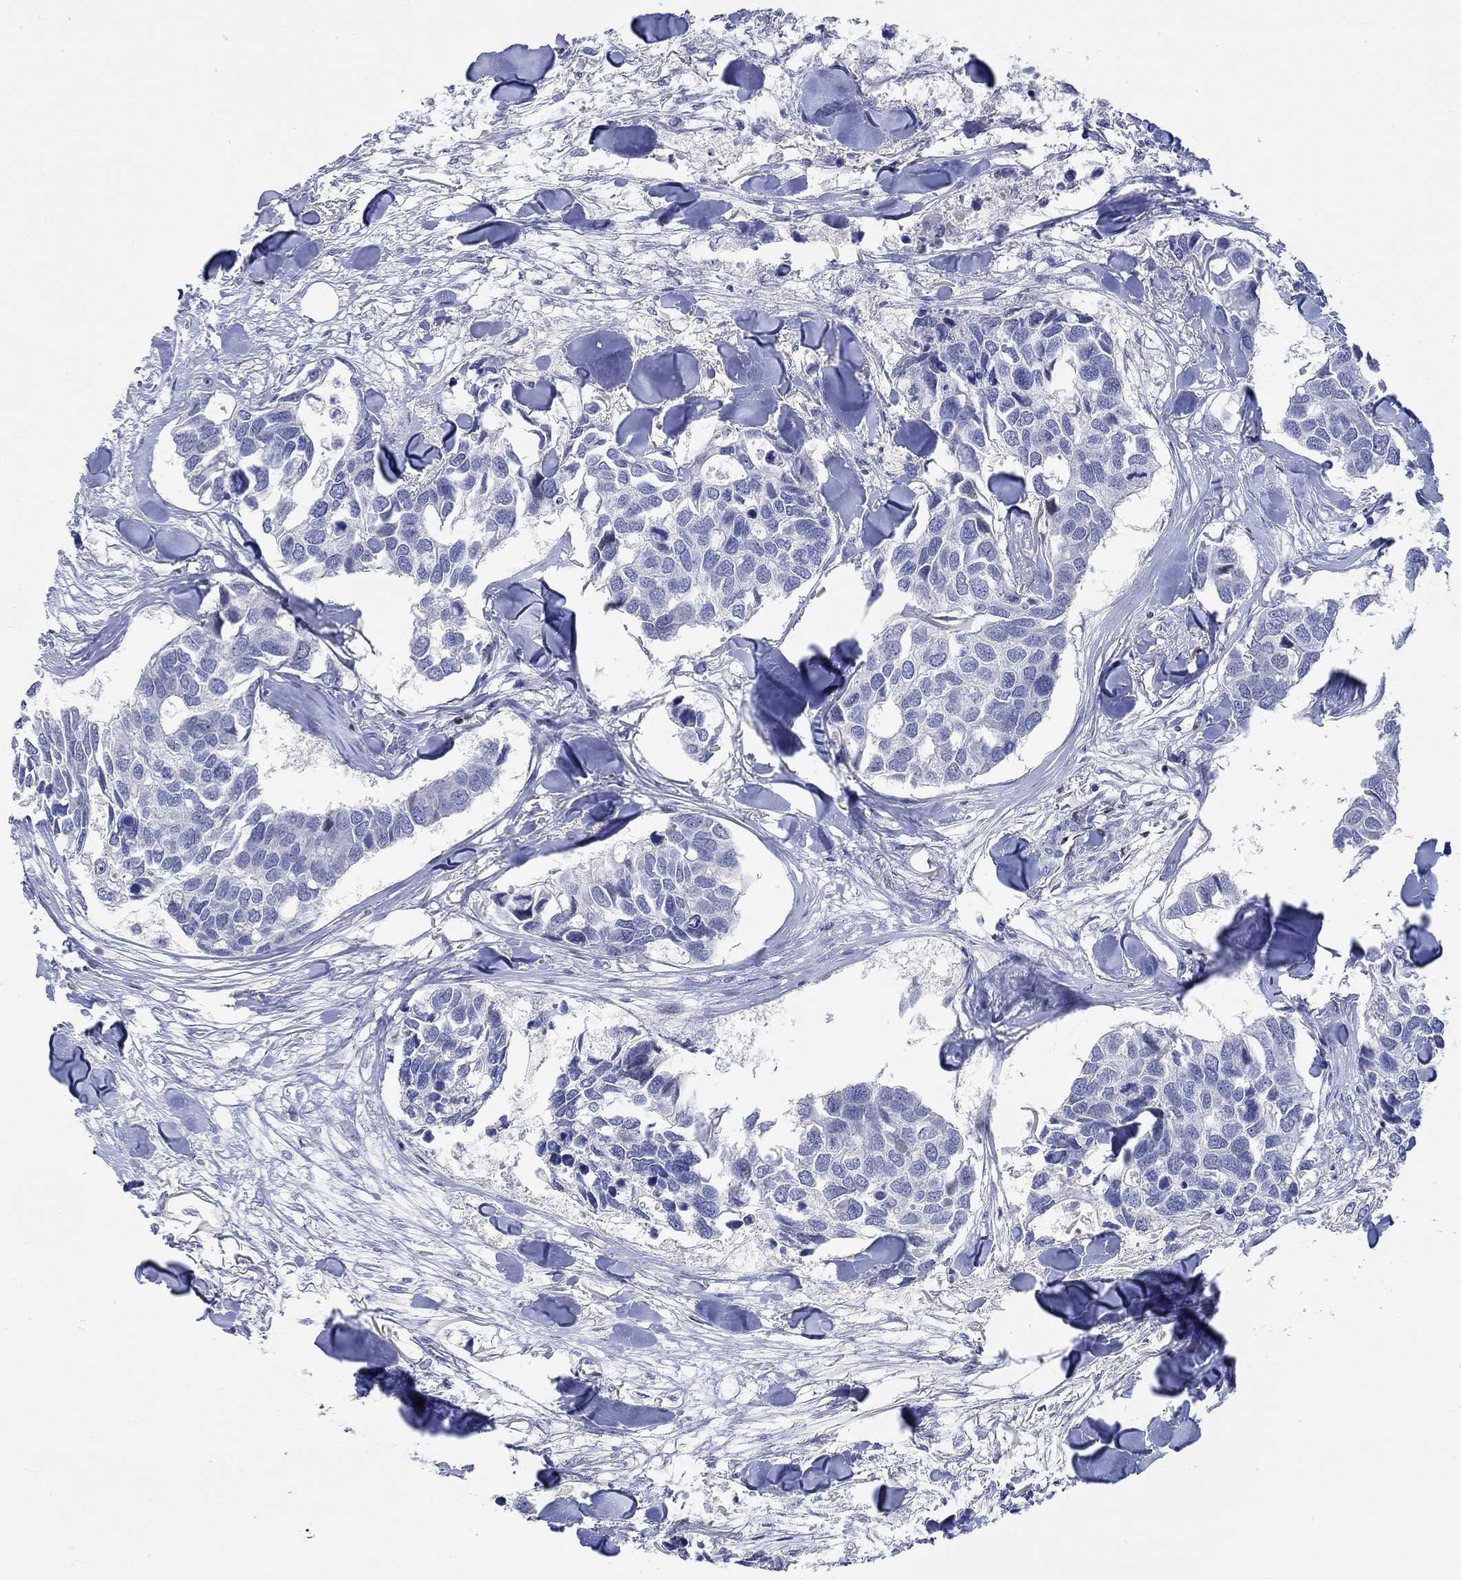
{"staining": {"intensity": "negative", "quantity": "none", "location": "none"}, "tissue": "breast cancer", "cell_type": "Tumor cells", "image_type": "cancer", "snomed": [{"axis": "morphology", "description": "Duct carcinoma"}, {"axis": "topography", "description": "Breast"}], "caption": "Immunohistochemical staining of human breast cancer demonstrates no significant positivity in tumor cells.", "gene": "DLK1", "patient": {"sex": "female", "age": 83}}